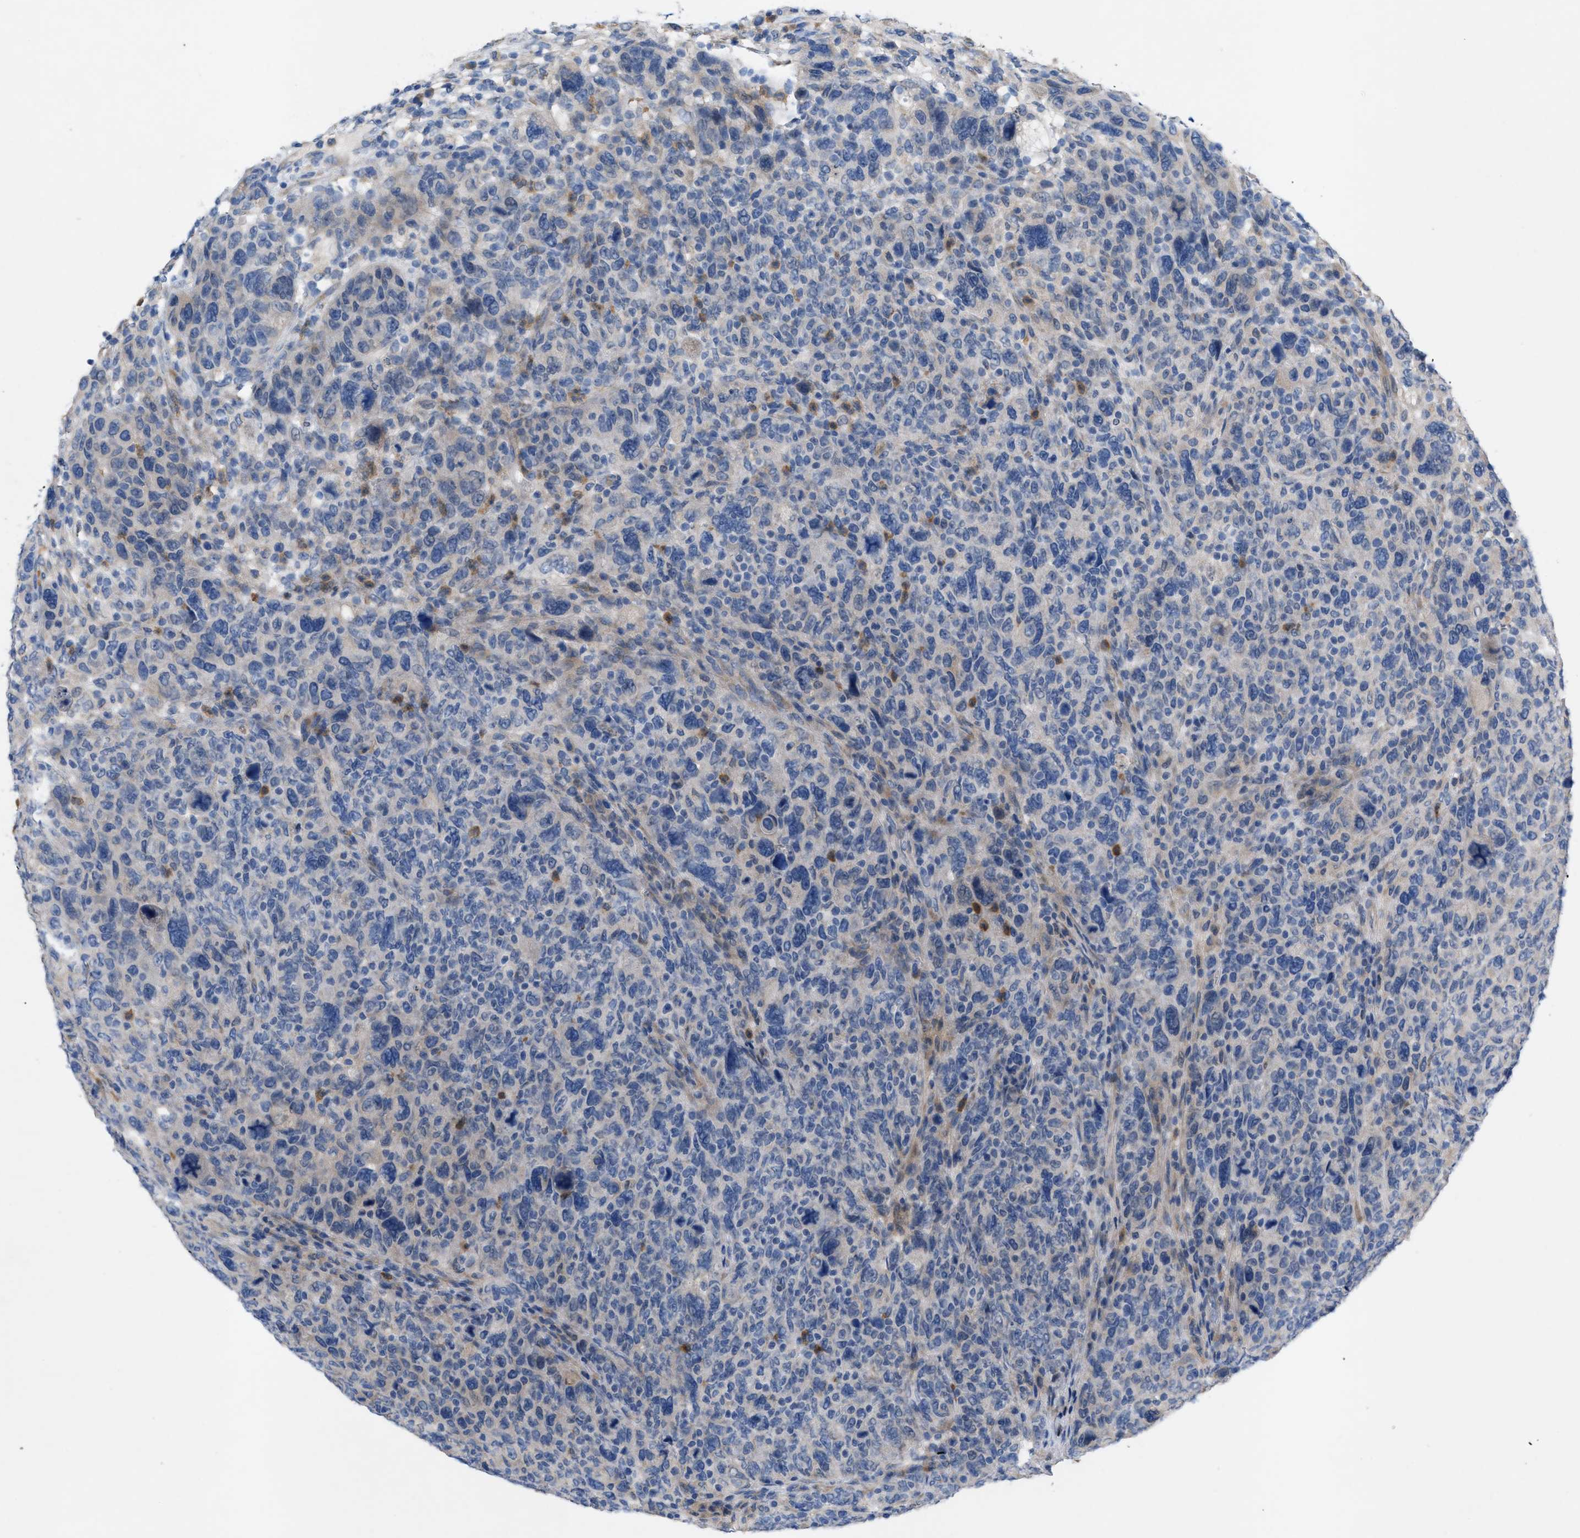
{"staining": {"intensity": "negative", "quantity": "none", "location": "none"}, "tissue": "breast cancer", "cell_type": "Tumor cells", "image_type": "cancer", "snomed": [{"axis": "morphology", "description": "Duct carcinoma"}, {"axis": "topography", "description": "Breast"}], "caption": "Immunohistochemistry (IHC) image of neoplastic tissue: human infiltrating ductal carcinoma (breast) stained with DAB demonstrates no significant protein expression in tumor cells.", "gene": "PLPPR5", "patient": {"sex": "female", "age": 37}}